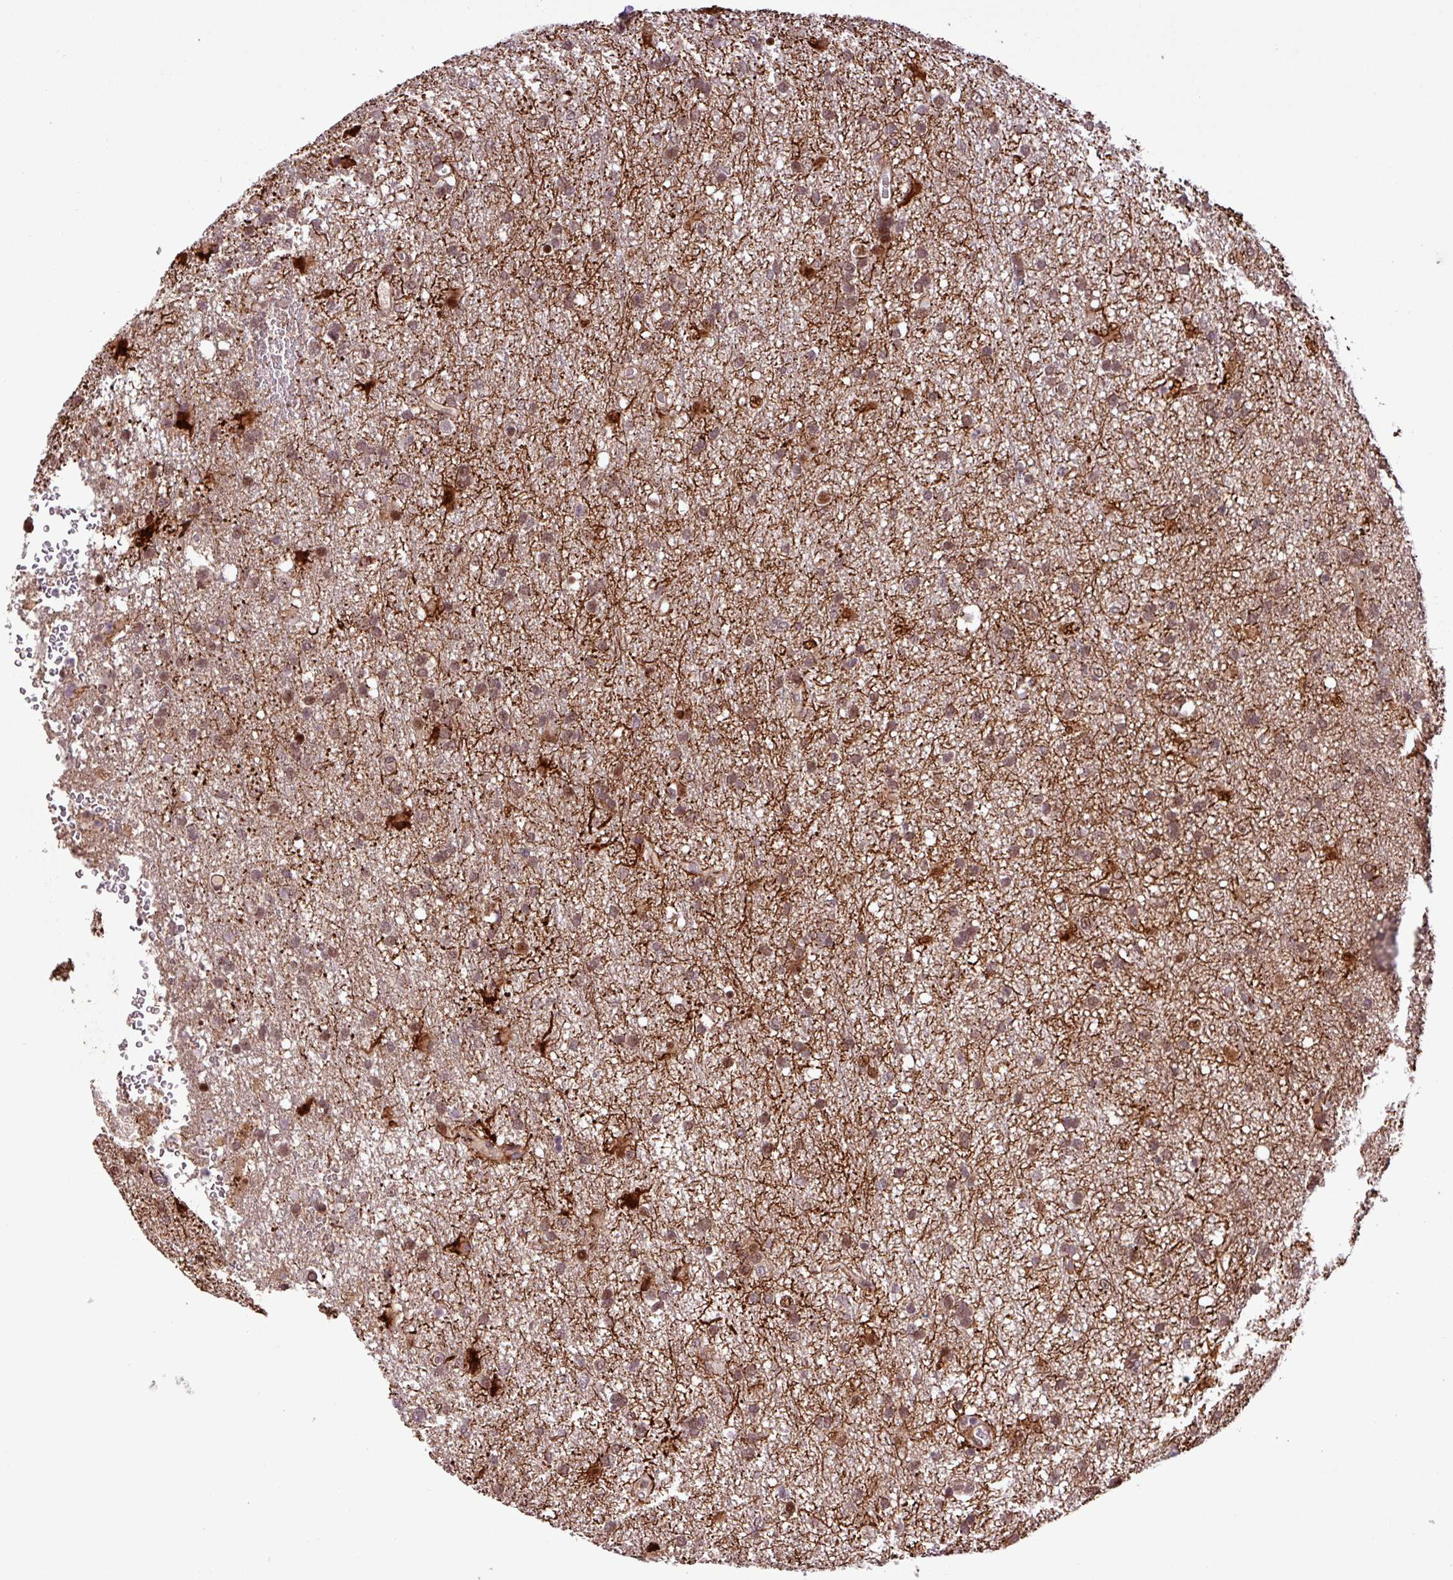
{"staining": {"intensity": "moderate", "quantity": "25%-75%", "location": "nuclear"}, "tissue": "glioma", "cell_type": "Tumor cells", "image_type": "cancer", "snomed": [{"axis": "morphology", "description": "Glioma, malignant, High grade"}, {"axis": "topography", "description": "Brain"}], "caption": "This is an image of immunohistochemistry (IHC) staining of high-grade glioma (malignant), which shows moderate expression in the nuclear of tumor cells.", "gene": "SLC22A24", "patient": {"sex": "female", "age": 74}}